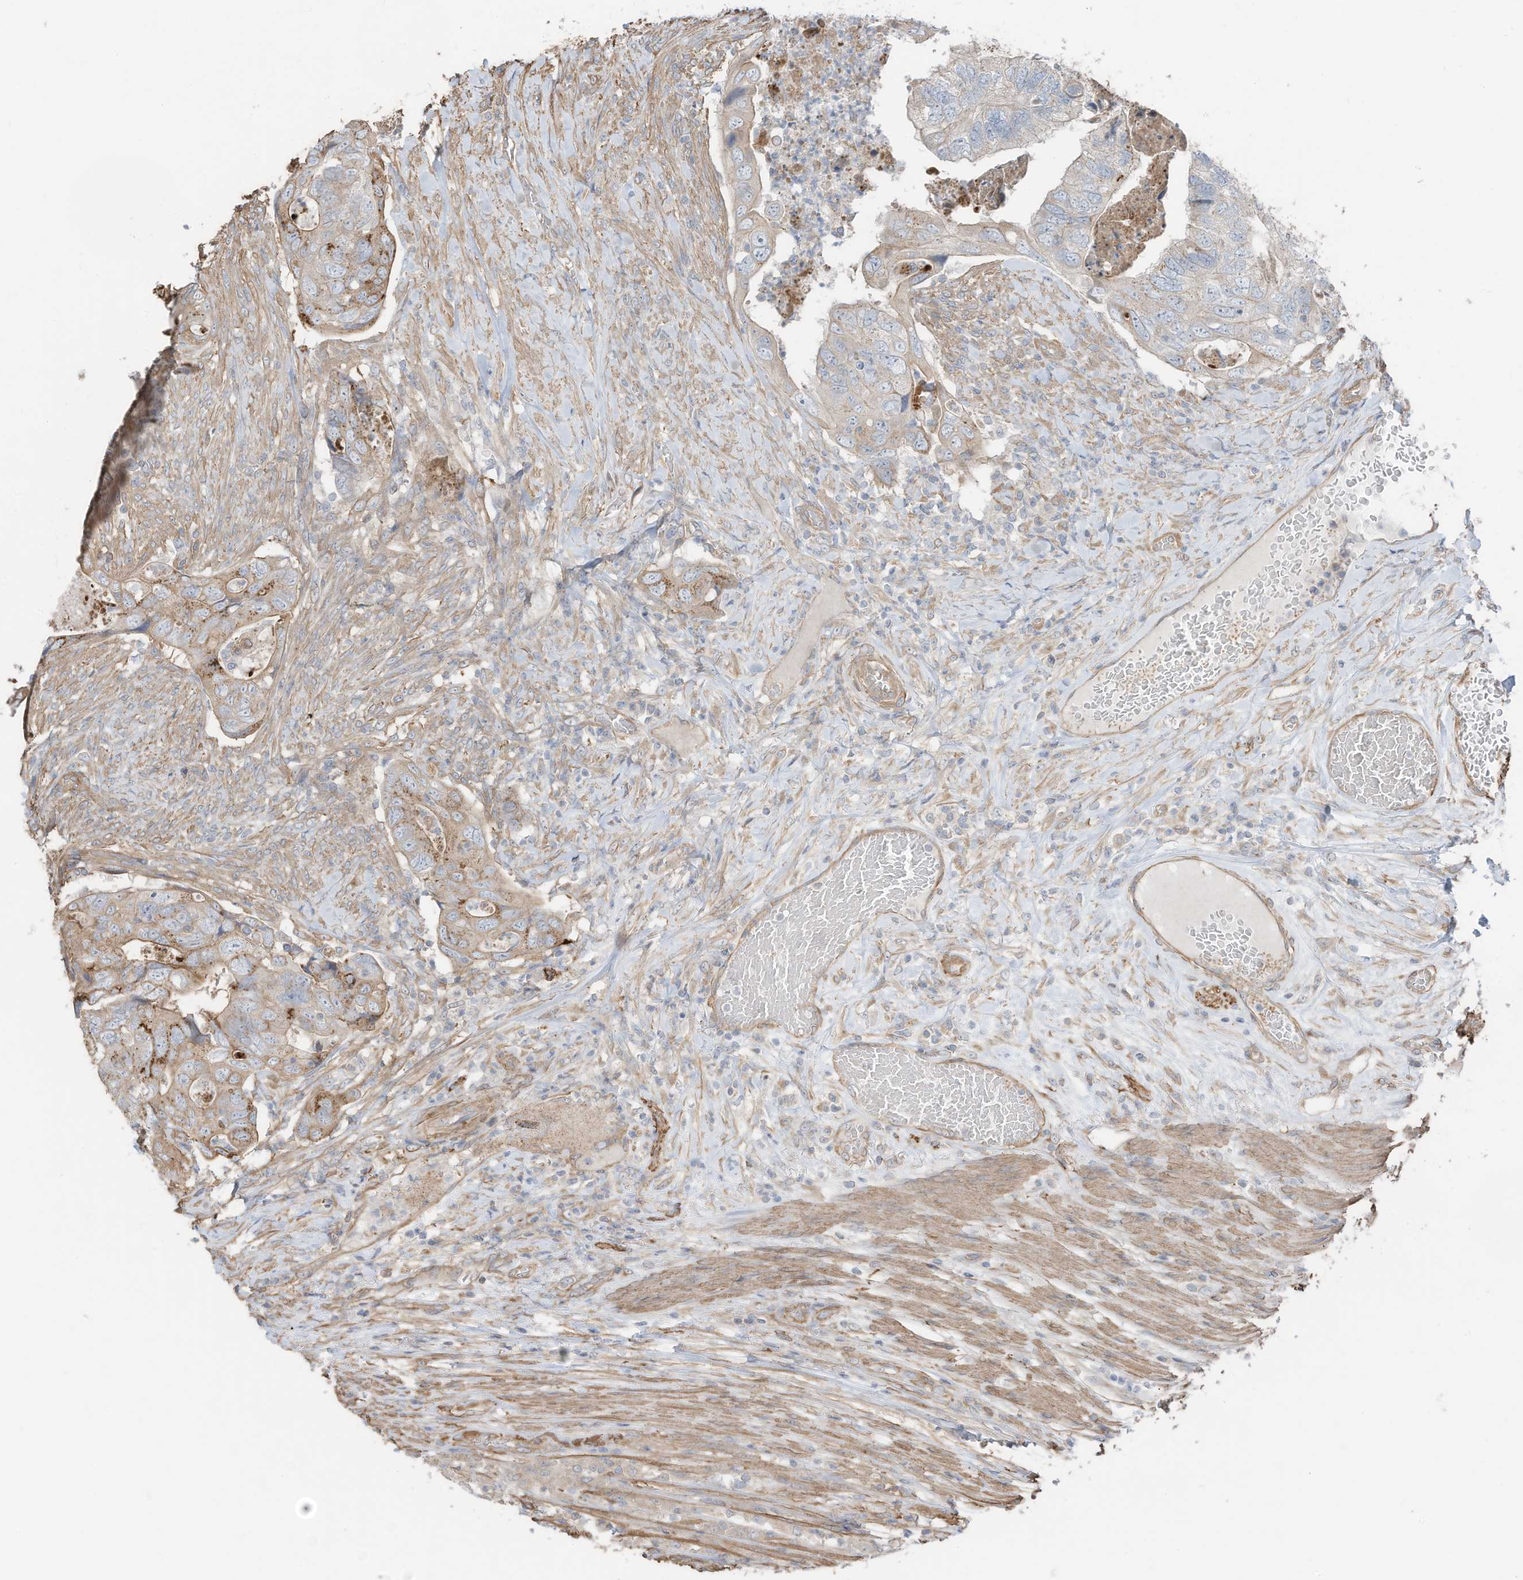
{"staining": {"intensity": "weak", "quantity": ">75%", "location": "cytoplasmic/membranous"}, "tissue": "colorectal cancer", "cell_type": "Tumor cells", "image_type": "cancer", "snomed": [{"axis": "morphology", "description": "Adenocarcinoma, NOS"}, {"axis": "topography", "description": "Rectum"}], "caption": "Human adenocarcinoma (colorectal) stained with a protein marker demonstrates weak staining in tumor cells.", "gene": "SLC17A7", "patient": {"sex": "male", "age": 63}}